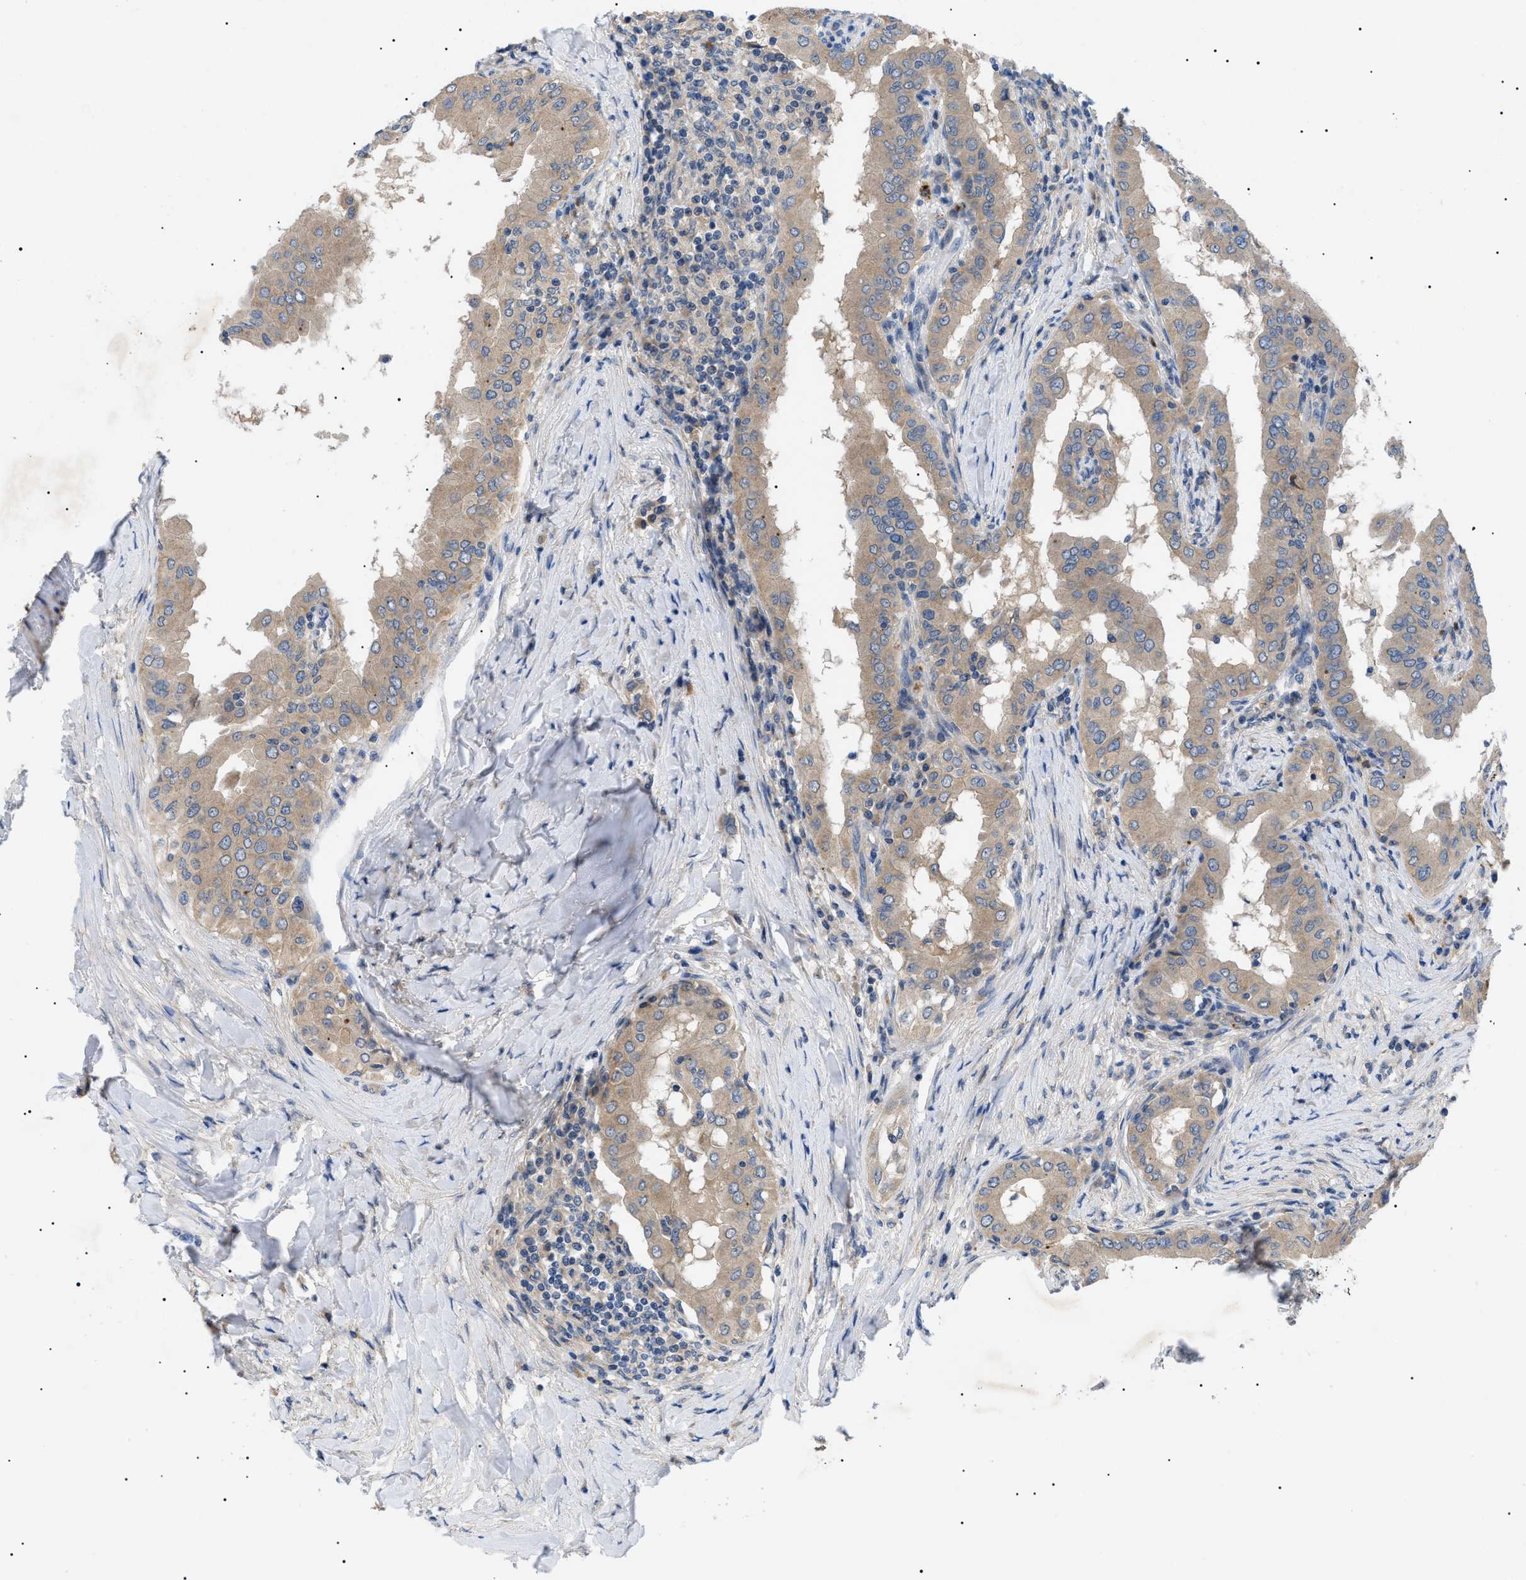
{"staining": {"intensity": "weak", "quantity": ">75%", "location": "cytoplasmic/membranous"}, "tissue": "thyroid cancer", "cell_type": "Tumor cells", "image_type": "cancer", "snomed": [{"axis": "morphology", "description": "Papillary adenocarcinoma, NOS"}, {"axis": "topography", "description": "Thyroid gland"}], "caption": "Immunohistochemical staining of human thyroid cancer displays low levels of weak cytoplasmic/membranous protein staining in about >75% of tumor cells.", "gene": "RIPK1", "patient": {"sex": "male", "age": 33}}